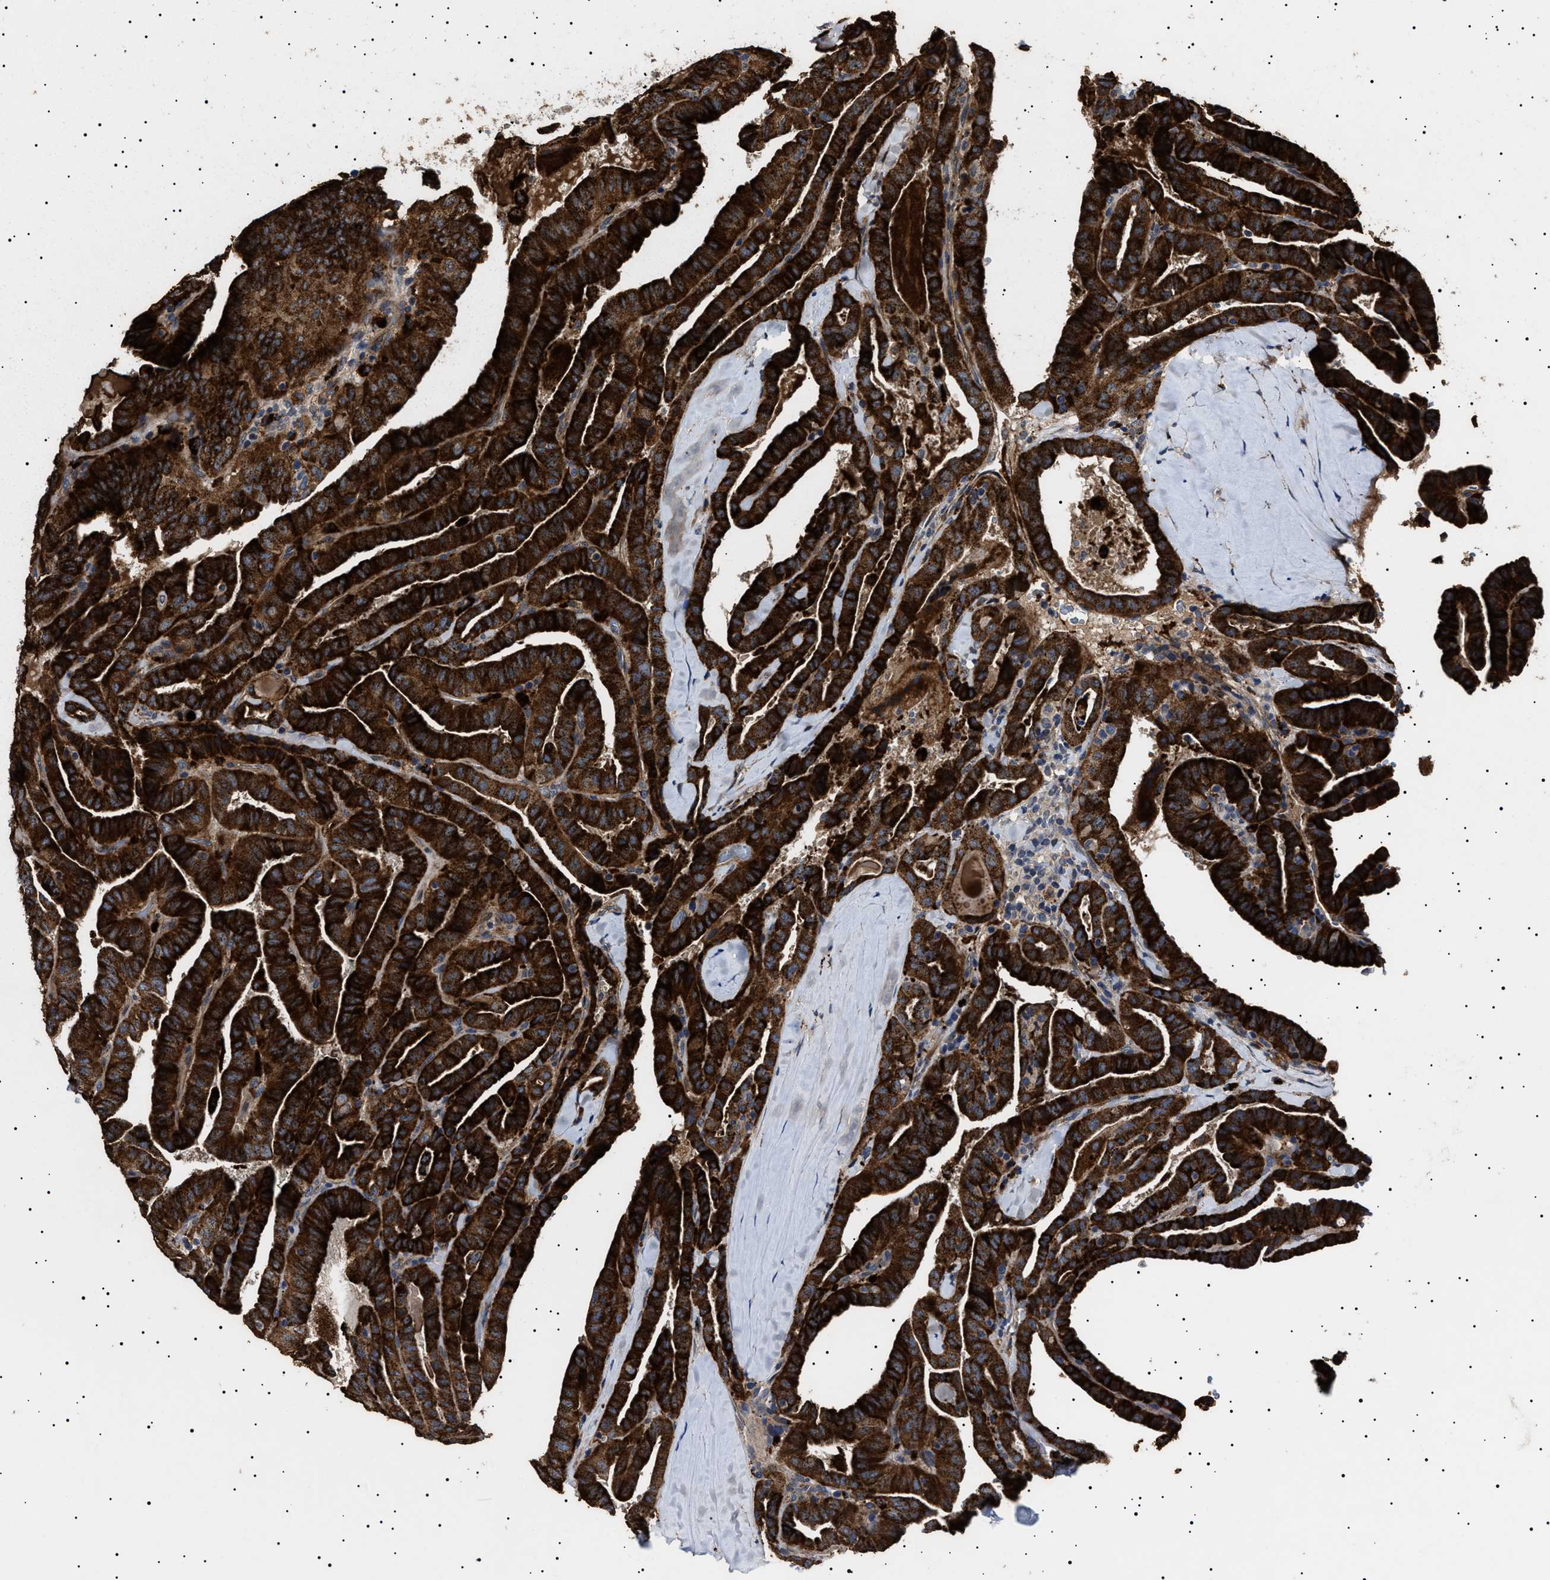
{"staining": {"intensity": "strong", "quantity": ">75%", "location": "cytoplasmic/membranous"}, "tissue": "thyroid cancer", "cell_type": "Tumor cells", "image_type": "cancer", "snomed": [{"axis": "morphology", "description": "Papillary adenocarcinoma, NOS"}, {"axis": "topography", "description": "Thyroid gland"}], "caption": "Thyroid papillary adenocarcinoma stained with a protein marker shows strong staining in tumor cells.", "gene": "RAB34", "patient": {"sex": "male", "age": 77}}